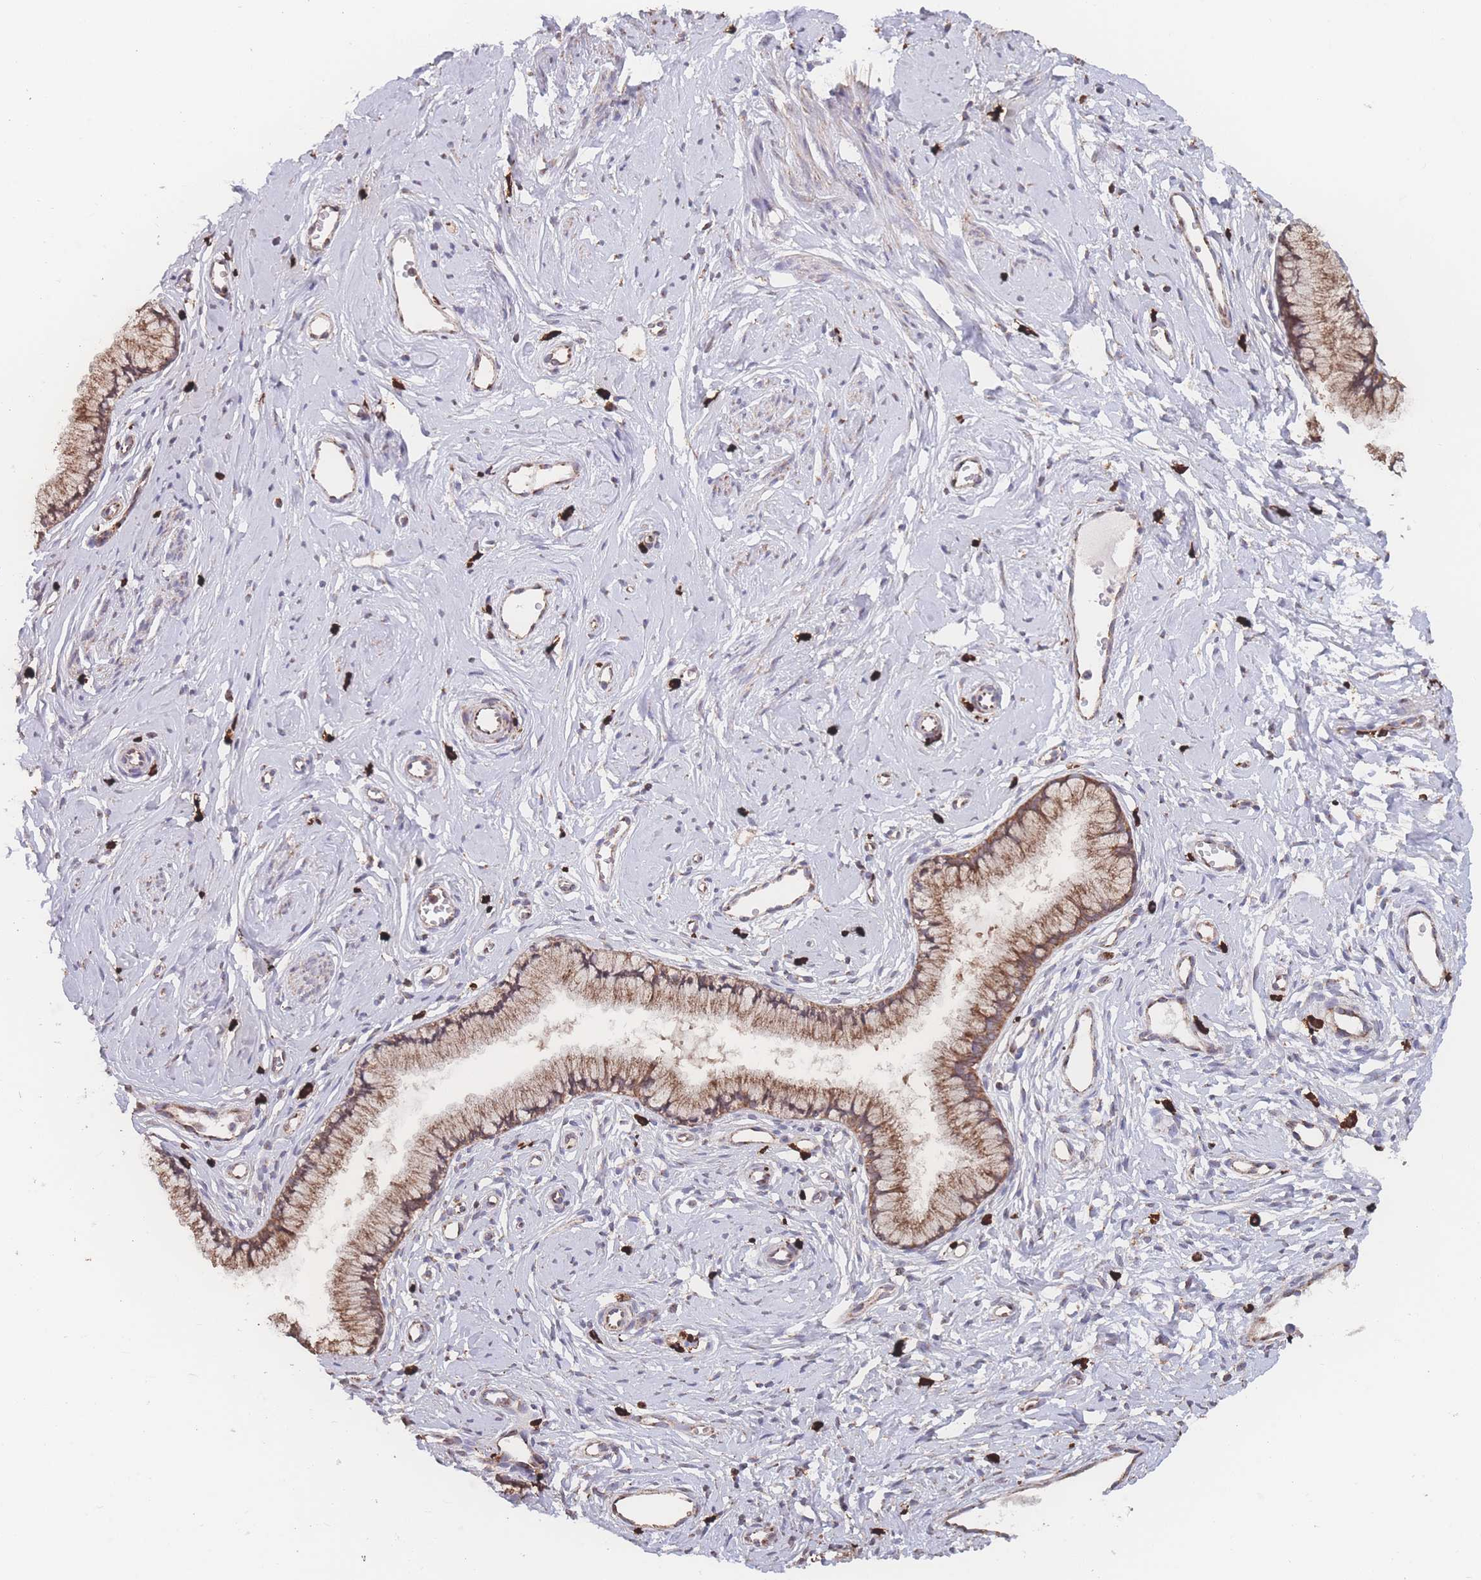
{"staining": {"intensity": "moderate", "quantity": ">75%", "location": "cytoplasmic/membranous"}, "tissue": "cervix", "cell_type": "Glandular cells", "image_type": "normal", "snomed": [{"axis": "morphology", "description": "Normal tissue, NOS"}, {"axis": "topography", "description": "Cervix"}], "caption": "IHC image of normal cervix: human cervix stained using IHC shows medium levels of moderate protein expression localized specifically in the cytoplasmic/membranous of glandular cells, appearing as a cytoplasmic/membranous brown color.", "gene": "SGSM3", "patient": {"sex": "female", "age": 40}}